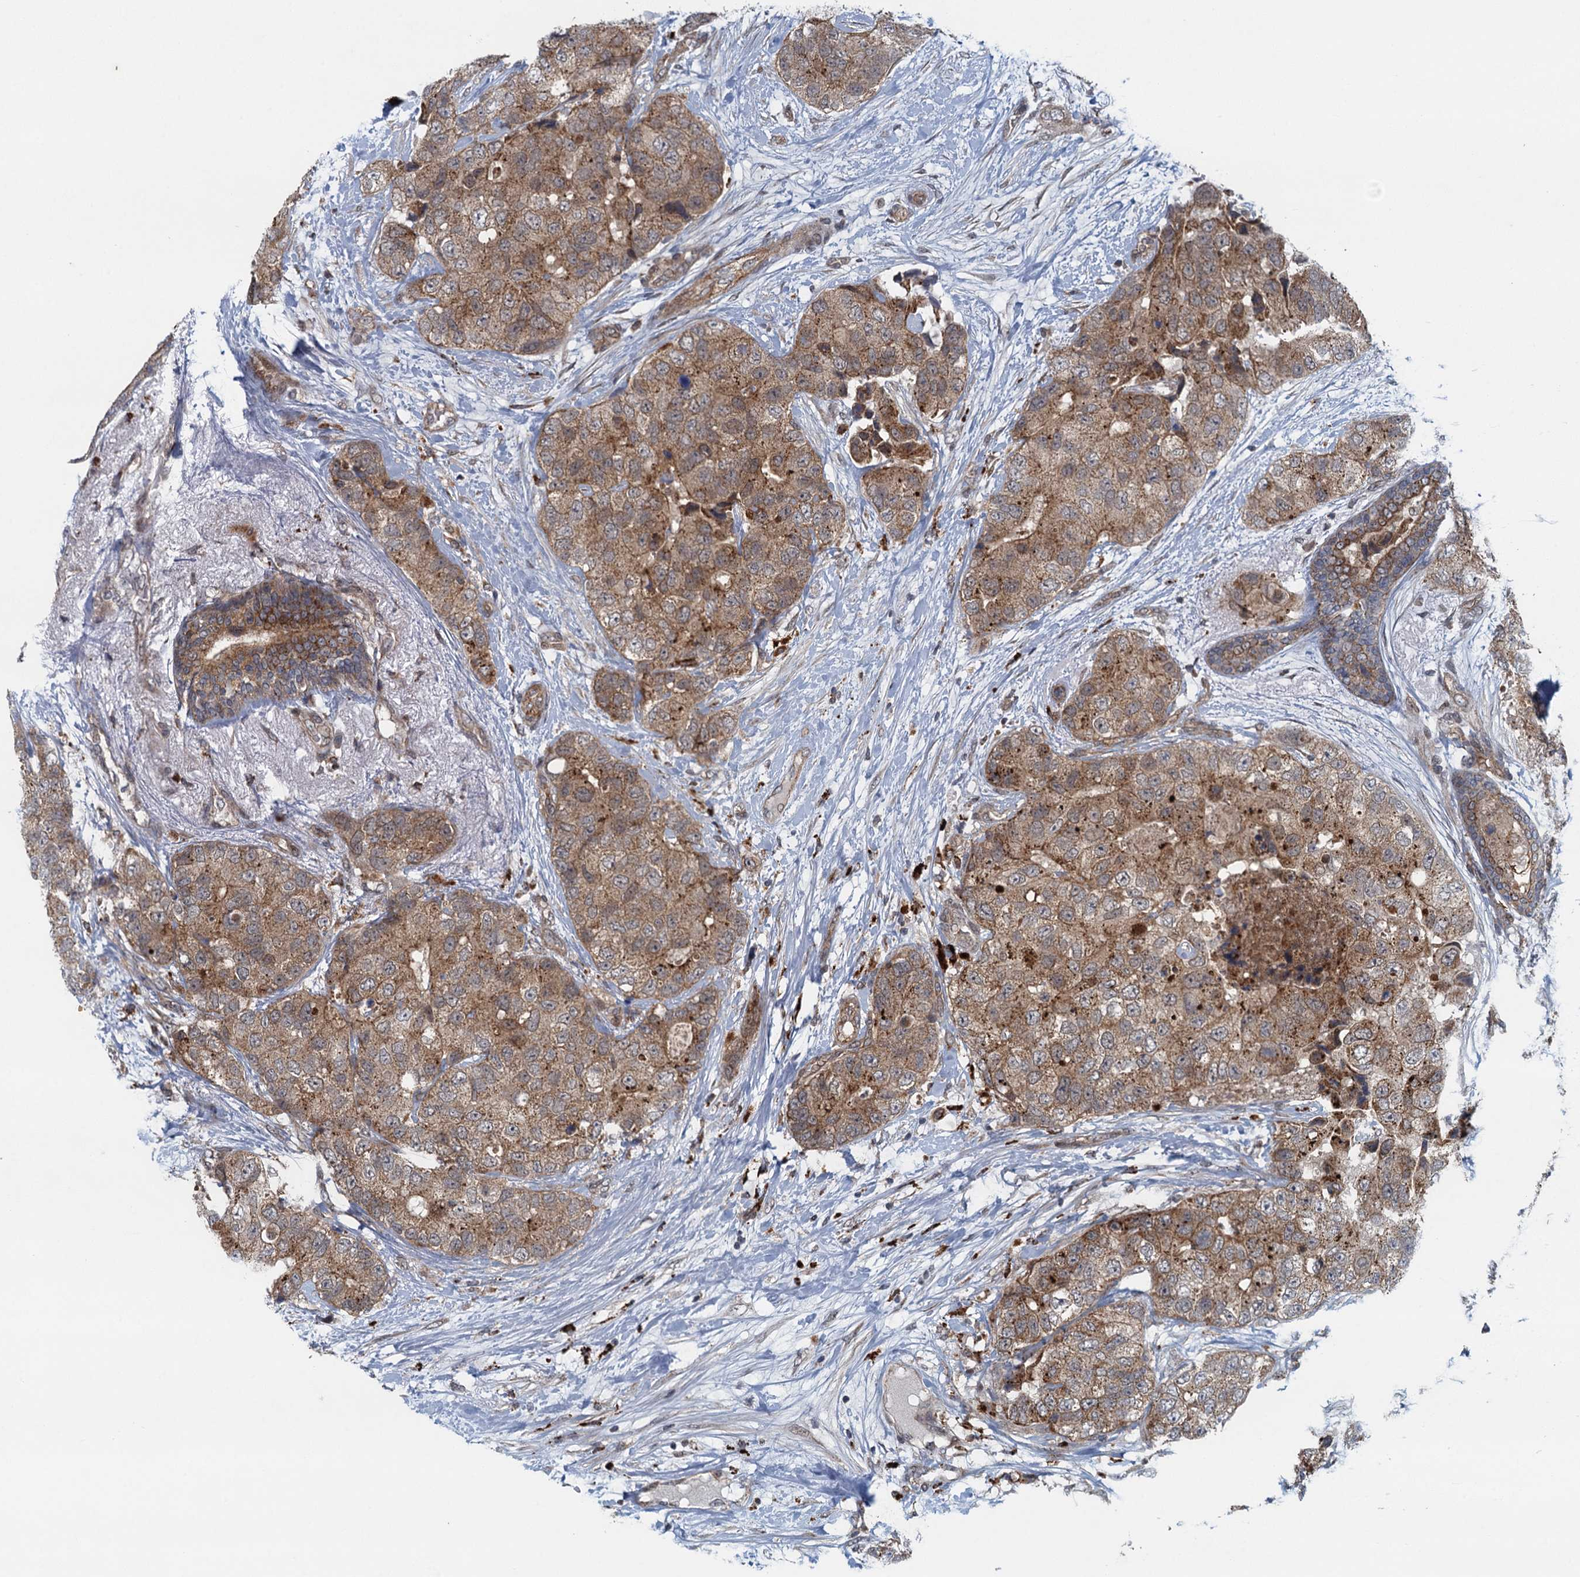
{"staining": {"intensity": "moderate", "quantity": ">75%", "location": "cytoplasmic/membranous"}, "tissue": "breast cancer", "cell_type": "Tumor cells", "image_type": "cancer", "snomed": [{"axis": "morphology", "description": "Duct carcinoma"}, {"axis": "topography", "description": "Breast"}], "caption": "Immunohistochemical staining of breast cancer demonstrates medium levels of moderate cytoplasmic/membranous protein positivity in about >75% of tumor cells.", "gene": "NLRP10", "patient": {"sex": "female", "age": 62}}